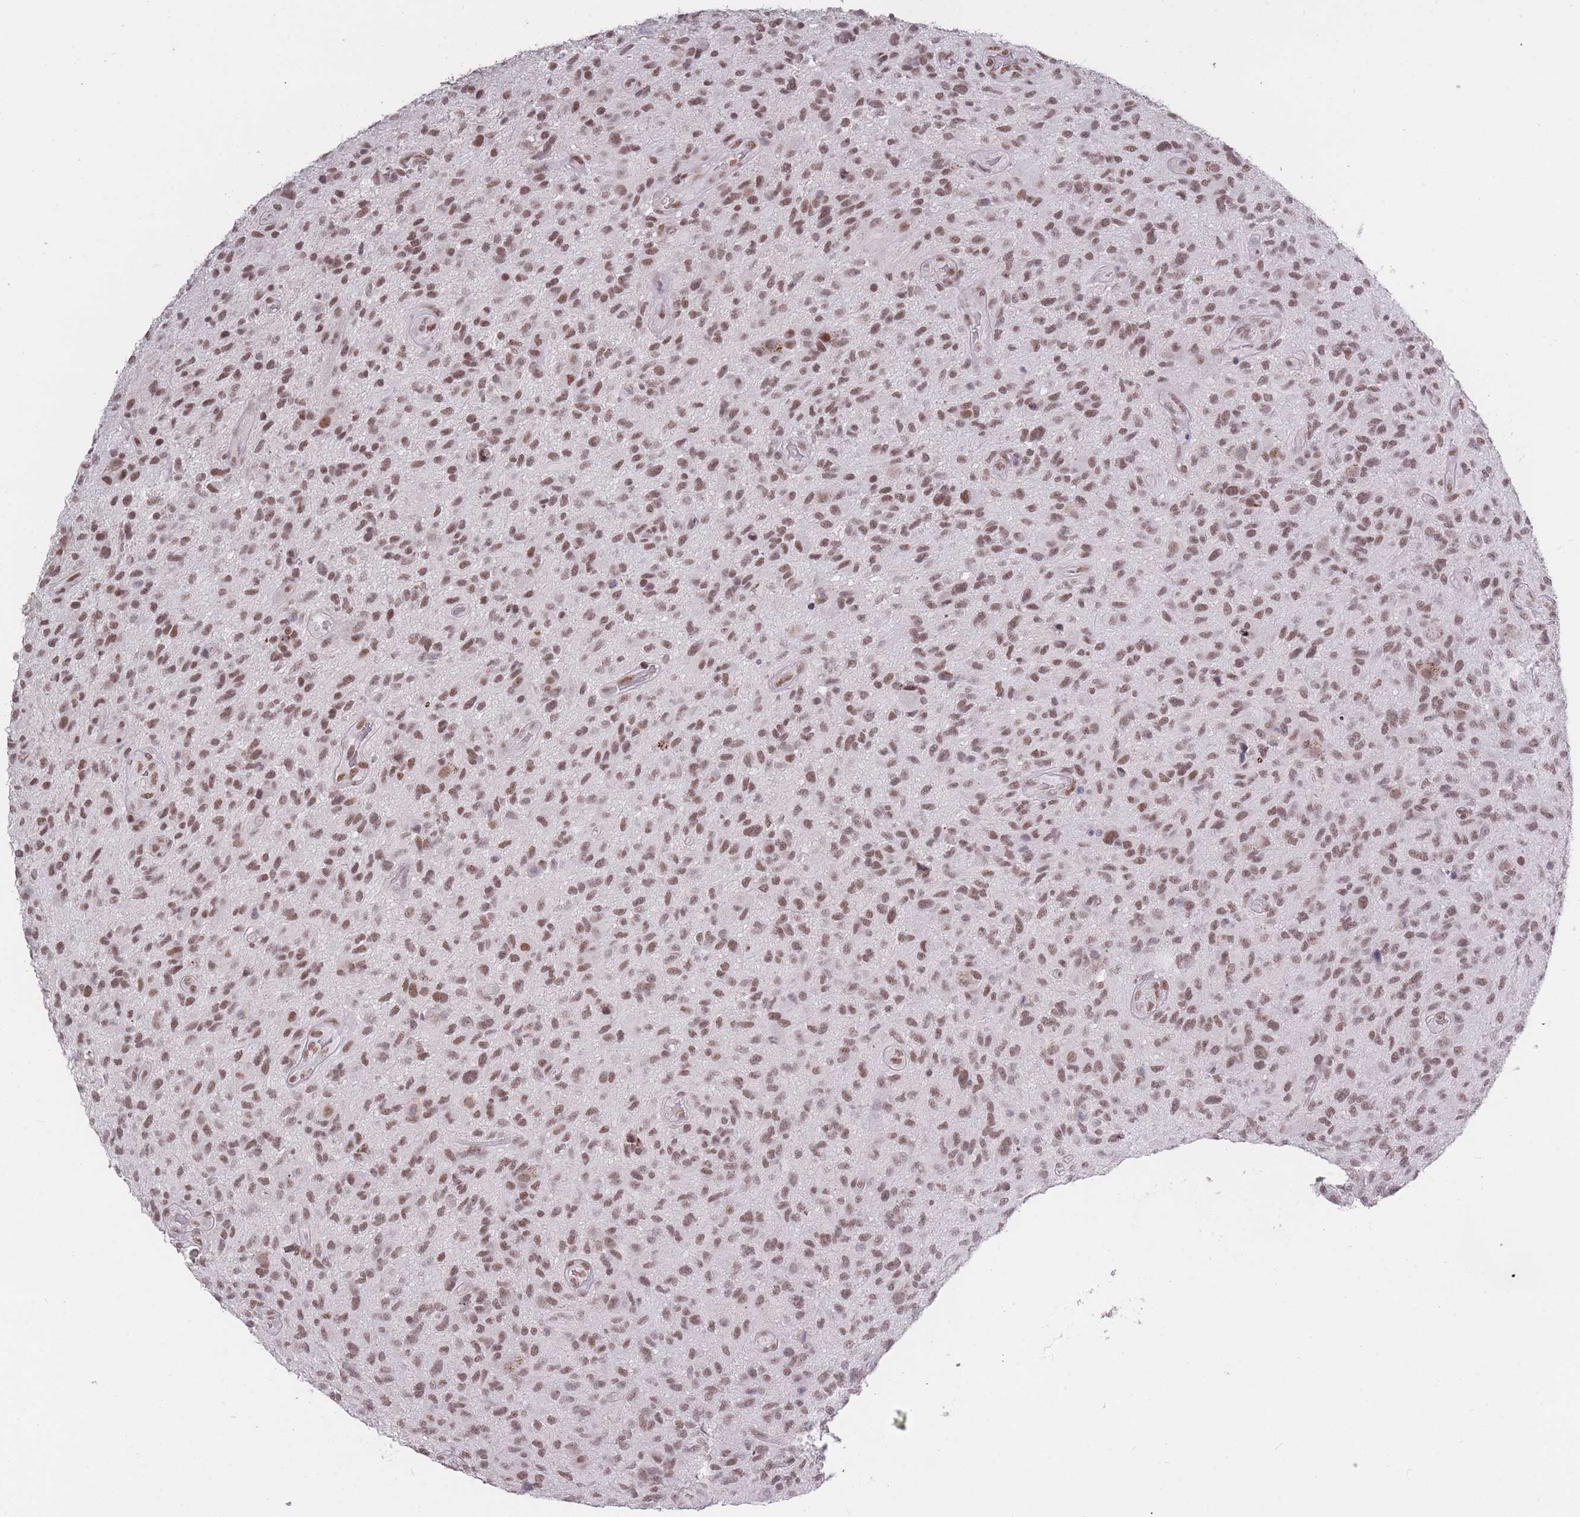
{"staining": {"intensity": "moderate", "quantity": ">75%", "location": "nuclear"}, "tissue": "glioma", "cell_type": "Tumor cells", "image_type": "cancer", "snomed": [{"axis": "morphology", "description": "Glioma, malignant, High grade"}, {"axis": "topography", "description": "Brain"}], "caption": "A medium amount of moderate nuclear expression is appreciated in about >75% of tumor cells in glioma tissue. Ihc stains the protein of interest in brown and the nuclei are stained blue.", "gene": "HNRNPUL1", "patient": {"sex": "male", "age": 47}}